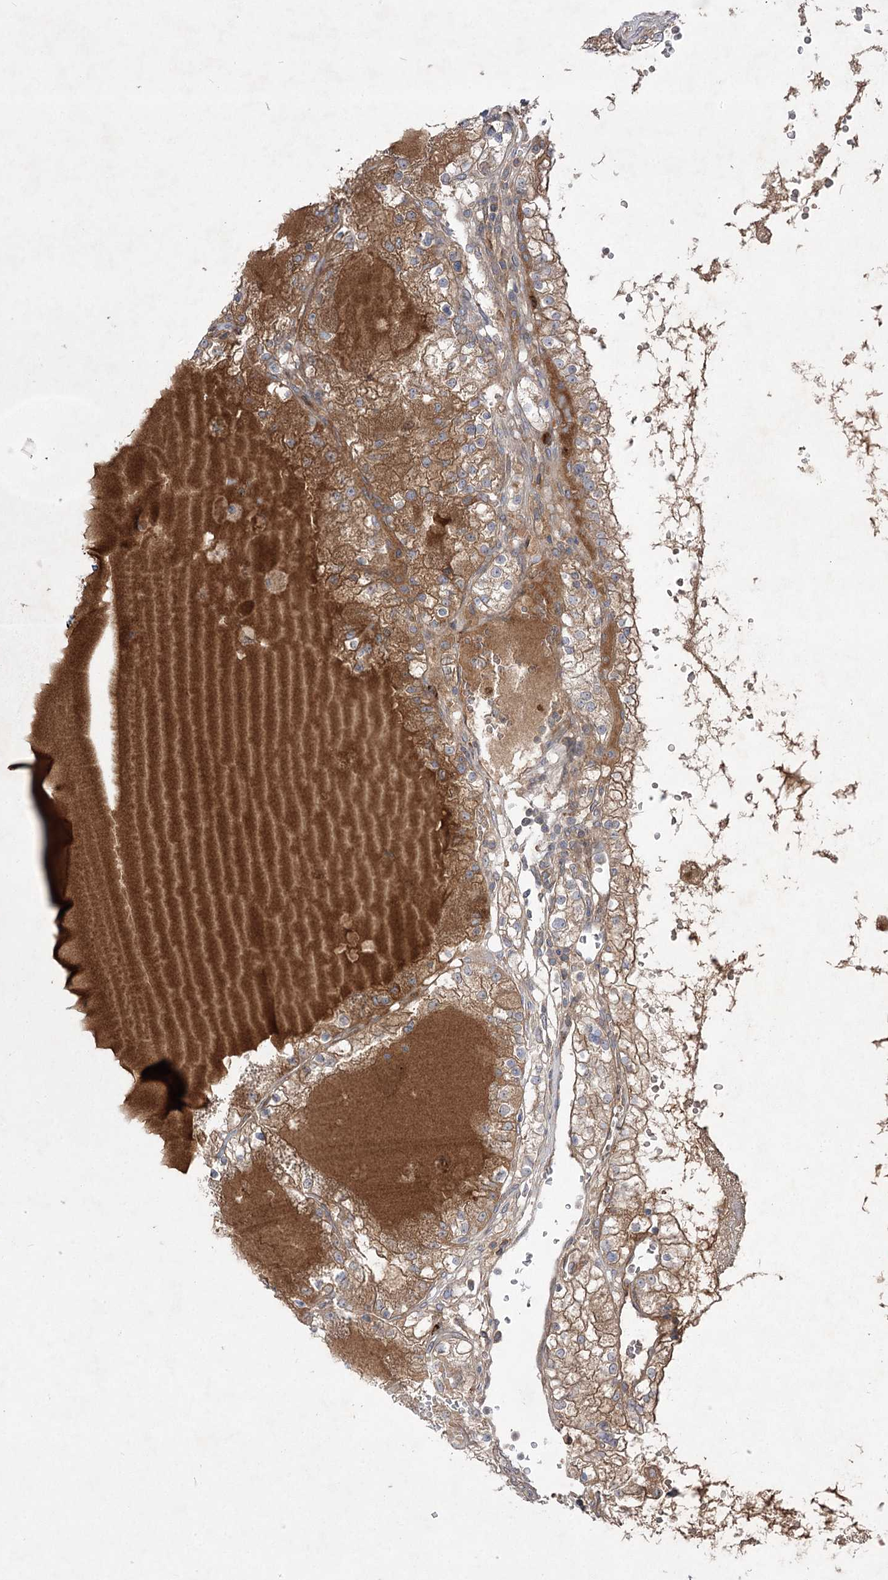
{"staining": {"intensity": "moderate", "quantity": ">75%", "location": "cytoplasmic/membranous"}, "tissue": "renal cancer", "cell_type": "Tumor cells", "image_type": "cancer", "snomed": [{"axis": "morphology", "description": "Normal tissue, NOS"}, {"axis": "morphology", "description": "Adenocarcinoma, NOS"}, {"axis": "topography", "description": "Kidney"}], "caption": "Immunohistochemistry (IHC) of human renal adenocarcinoma displays medium levels of moderate cytoplasmic/membranous positivity in about >75% of tumor cells.", "gene": "PLEKHA5", "patient": {"sex": "male", "age": 68}}